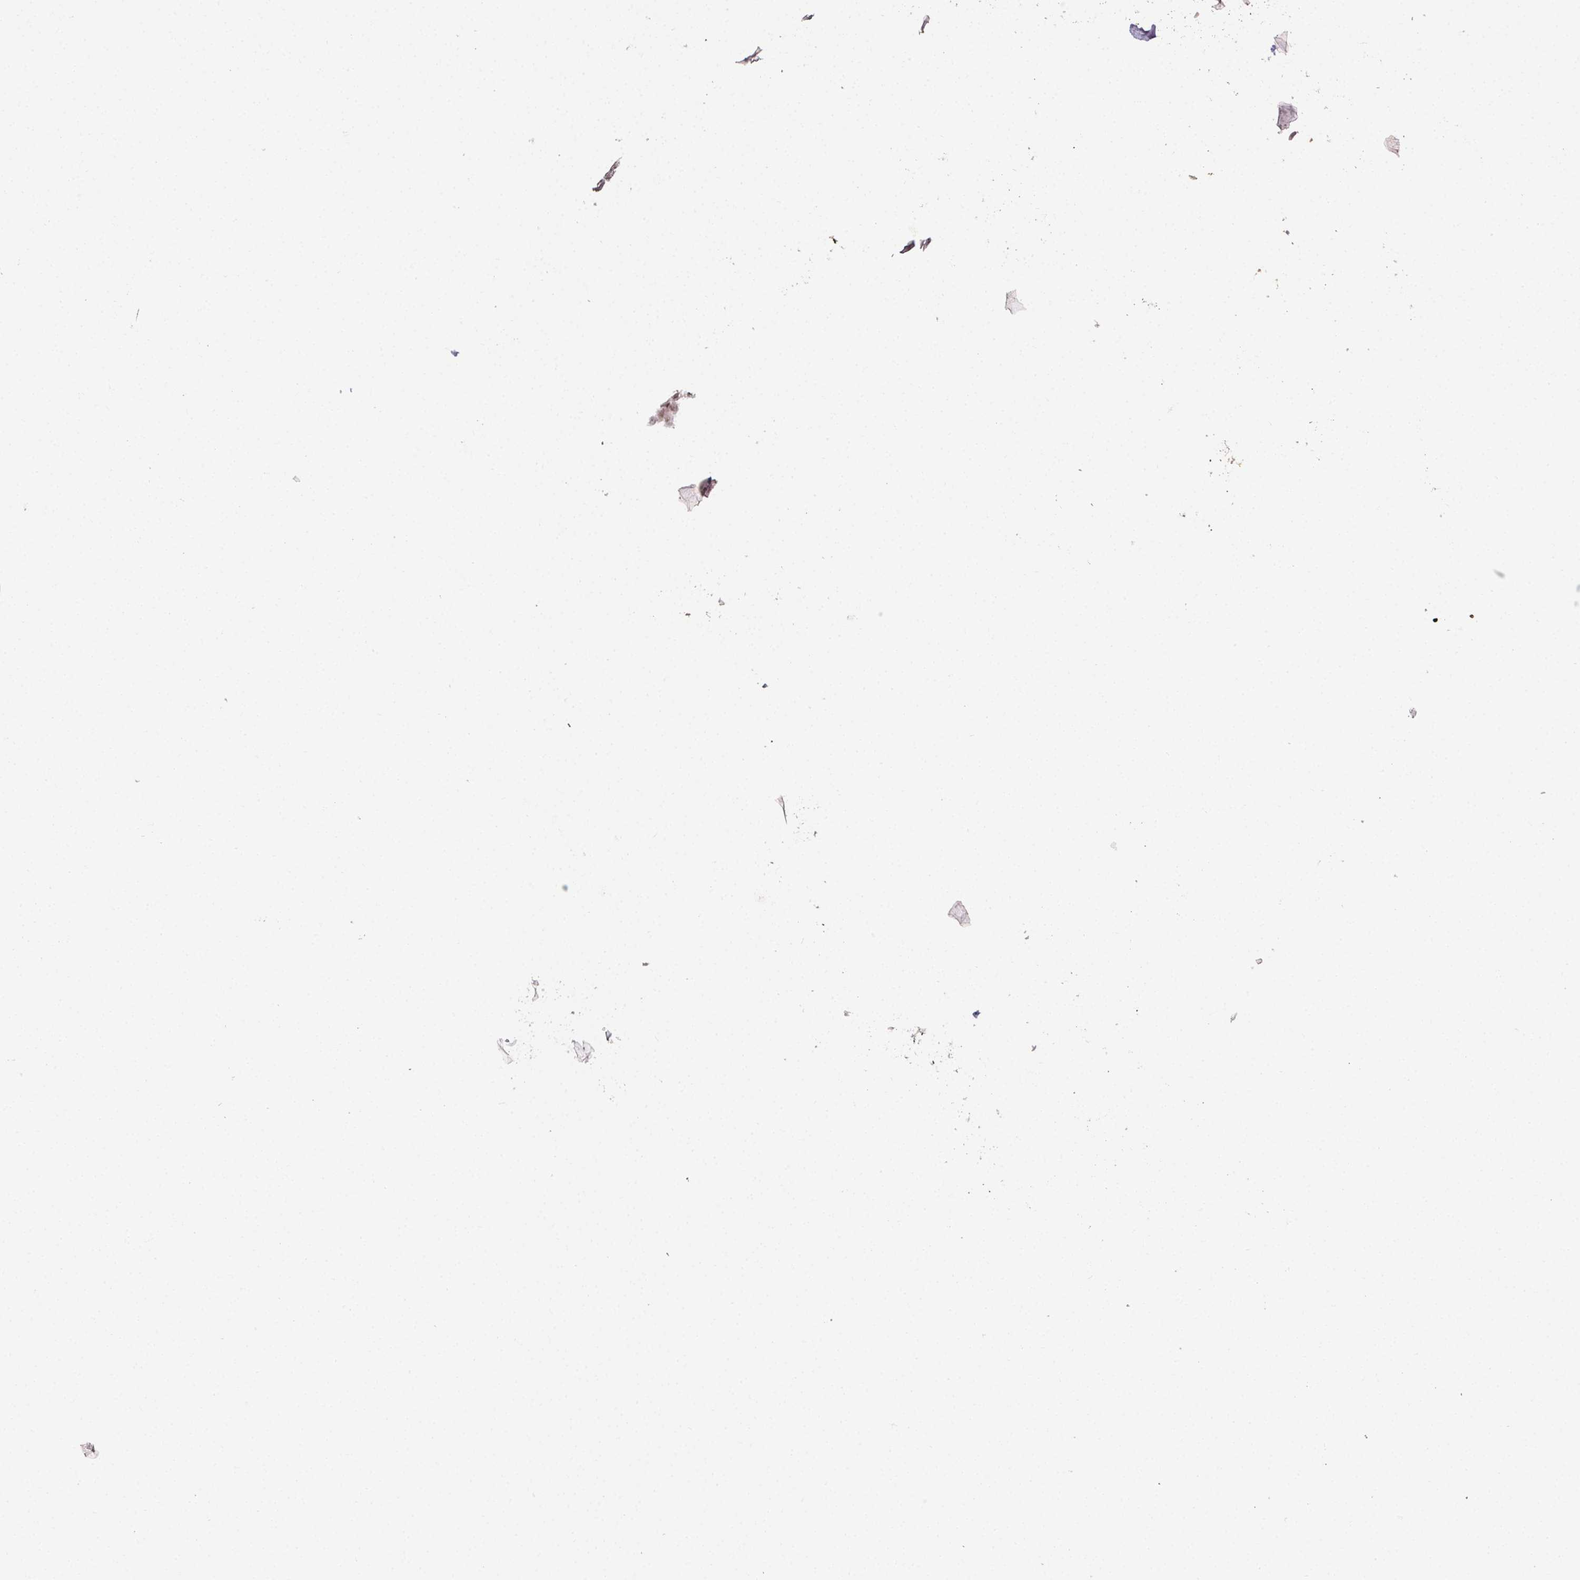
{"staining": {"intensity": "moderate", "quantity": ">75%", "location": "nuclear"}, "tissue": "urinary bladder", "cell_type": "Urothelial cells", "image_type": "normal", "snomed": [{"axis": "morphology", "description": "Normal tissue, NOS"}, {"axis": "topography", "description": "Urinary bladder"}, {"axis": "topography", "description": "Peripheral nerve tissue"}], "caption": "Immunohistochemistry micrograph of unremarkable urinary bladder: urinary bladder stained using immunohistochemistry exhibits medium levels of moderate protein expression localized specifically in the nuclear of urothelial cells, appearing as a nuclear brown color.", "gene": "KMT2A", "patient": {"sex": "male", "age": 66}}